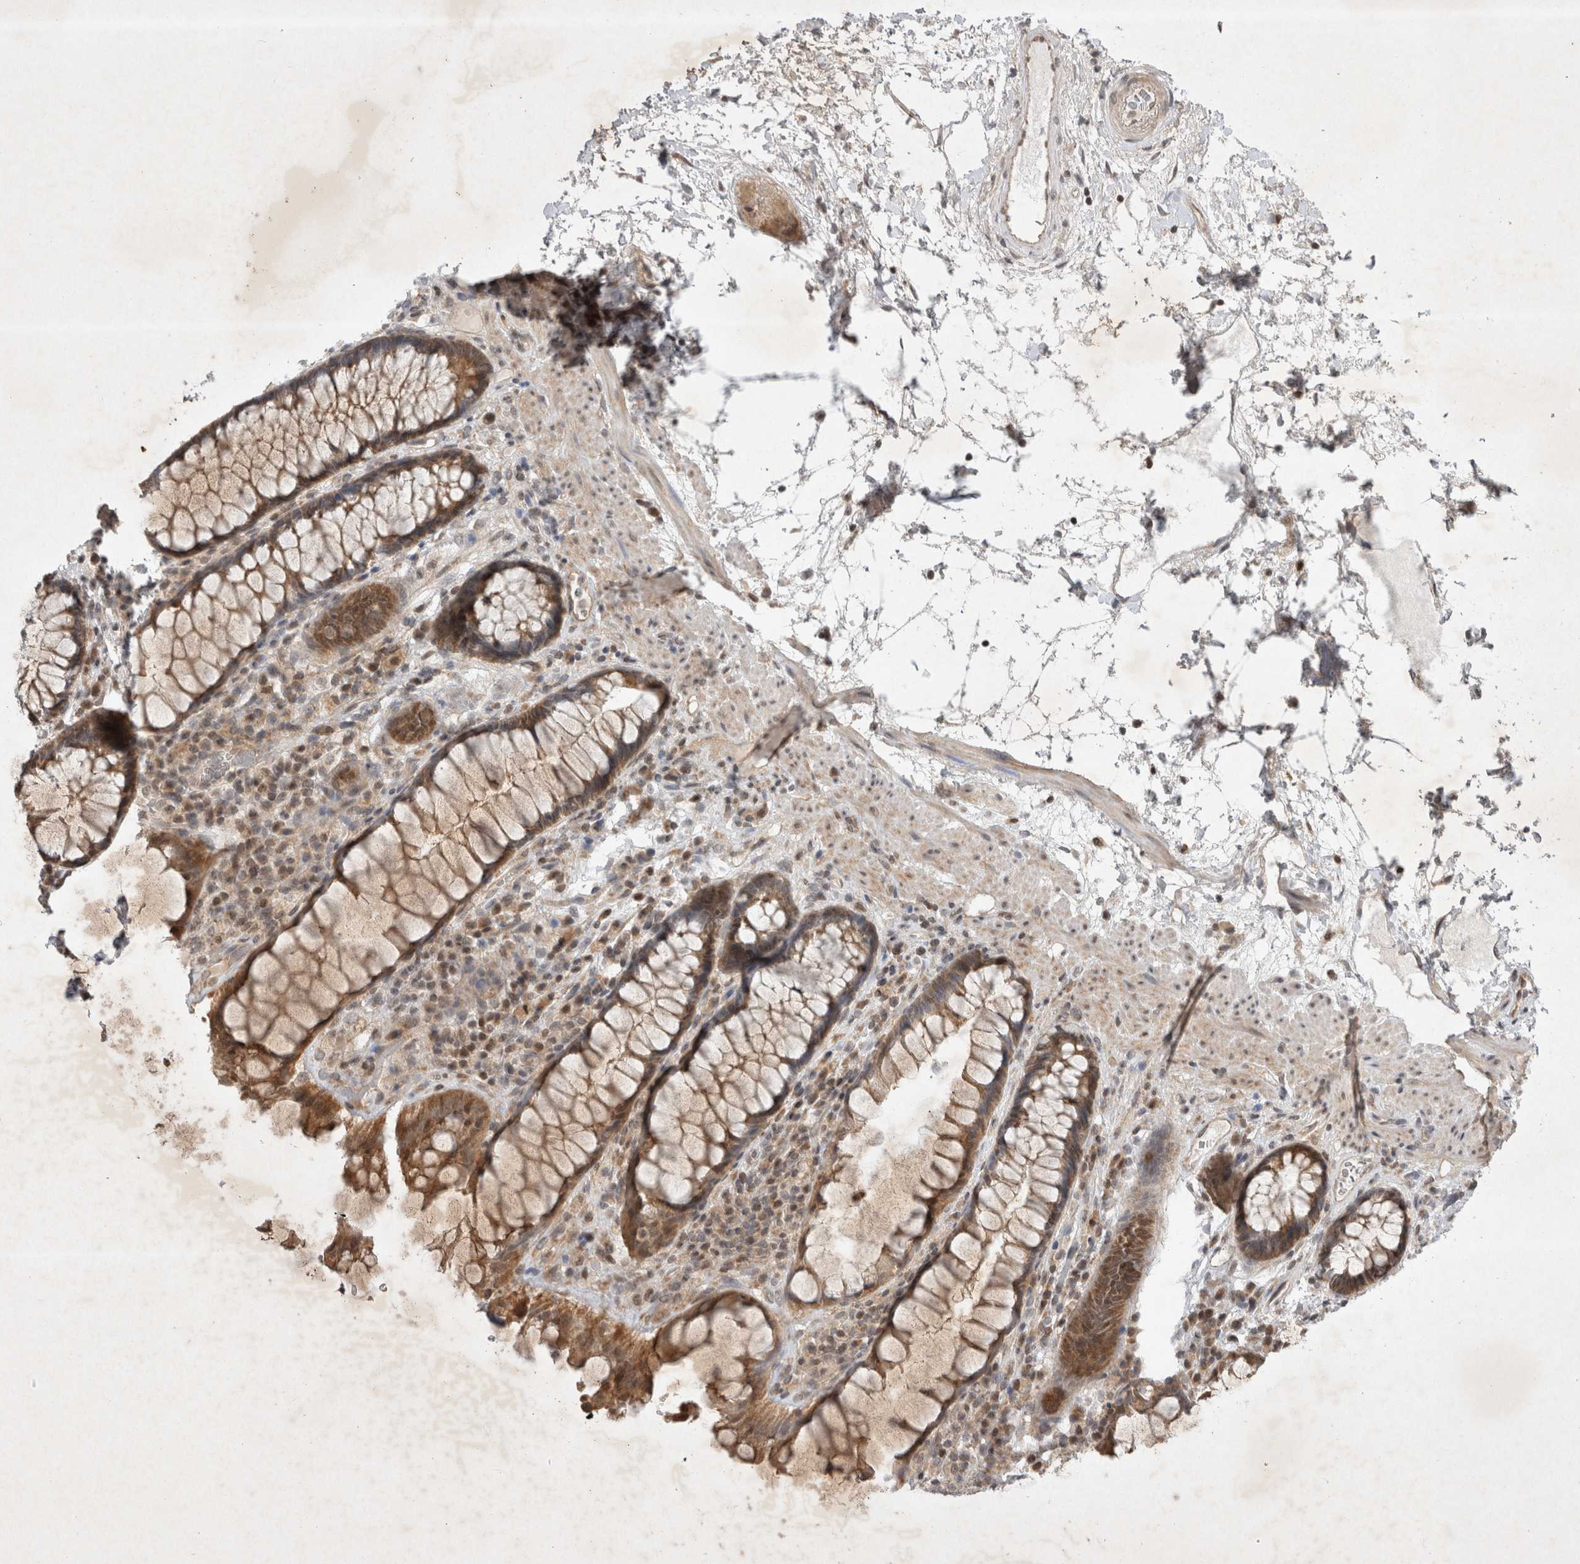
{"staining": {"intensity": "moderate", "quantity": ">75%", "location": "cytoplasmic/membranous"}, "tissue": "rectum", "cell_type": "Glandular cells", "image_type": "normal", "snomed": [{"axis": "morphology", "description": "Normal tissue, NOS"}, {"axis": "topography", "description": "Rectum"}], "caption": "Protein positivity by immunohistochemistry (IHC) exhibits moderate cytoplasmic/membranous expression in about >75% of glandular cells in benign rectum.", "gene": "EIF2AK1", "patient": {"sex": "male", "age": 64}}